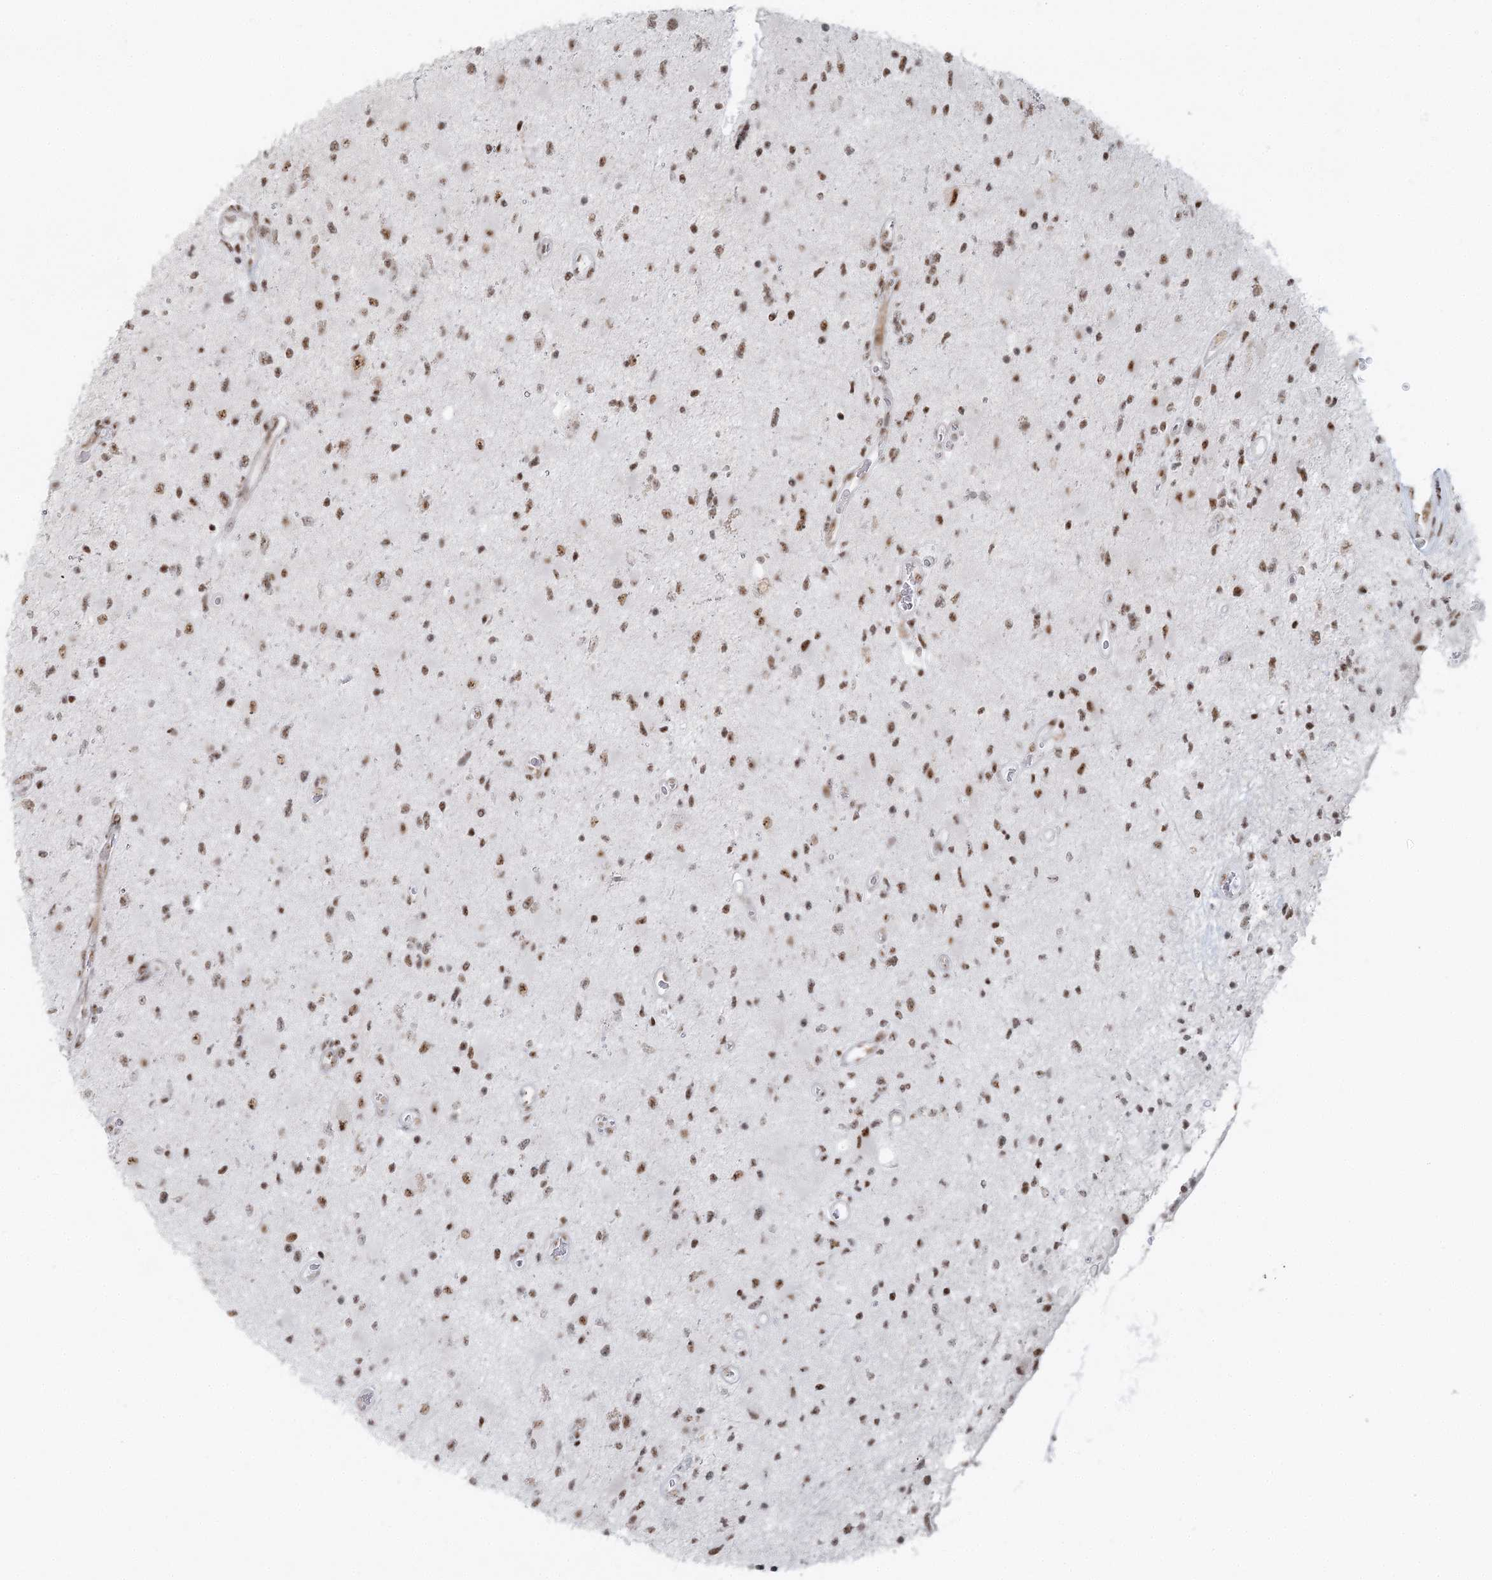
{"staining": {"intensity": "moderate", "quantity": ">75%", "location": "nuclear"}, "tissue": "glioma", "cell_type": "Tumor cells", "image_type": "cancer", "snomed": [{"axis": "morphology", "description": "Glioma, malignant, High grade"}, {"axis": "topography", "description": "Brain"}], "caption": "Protein positivity by IHC demonstrates moderate nuclear positivity in approximately >75% of tumor cells in high-grade glioma (malignant).", "gene": "U2SURP", "patient": {"sex": "male", "age": 33}}